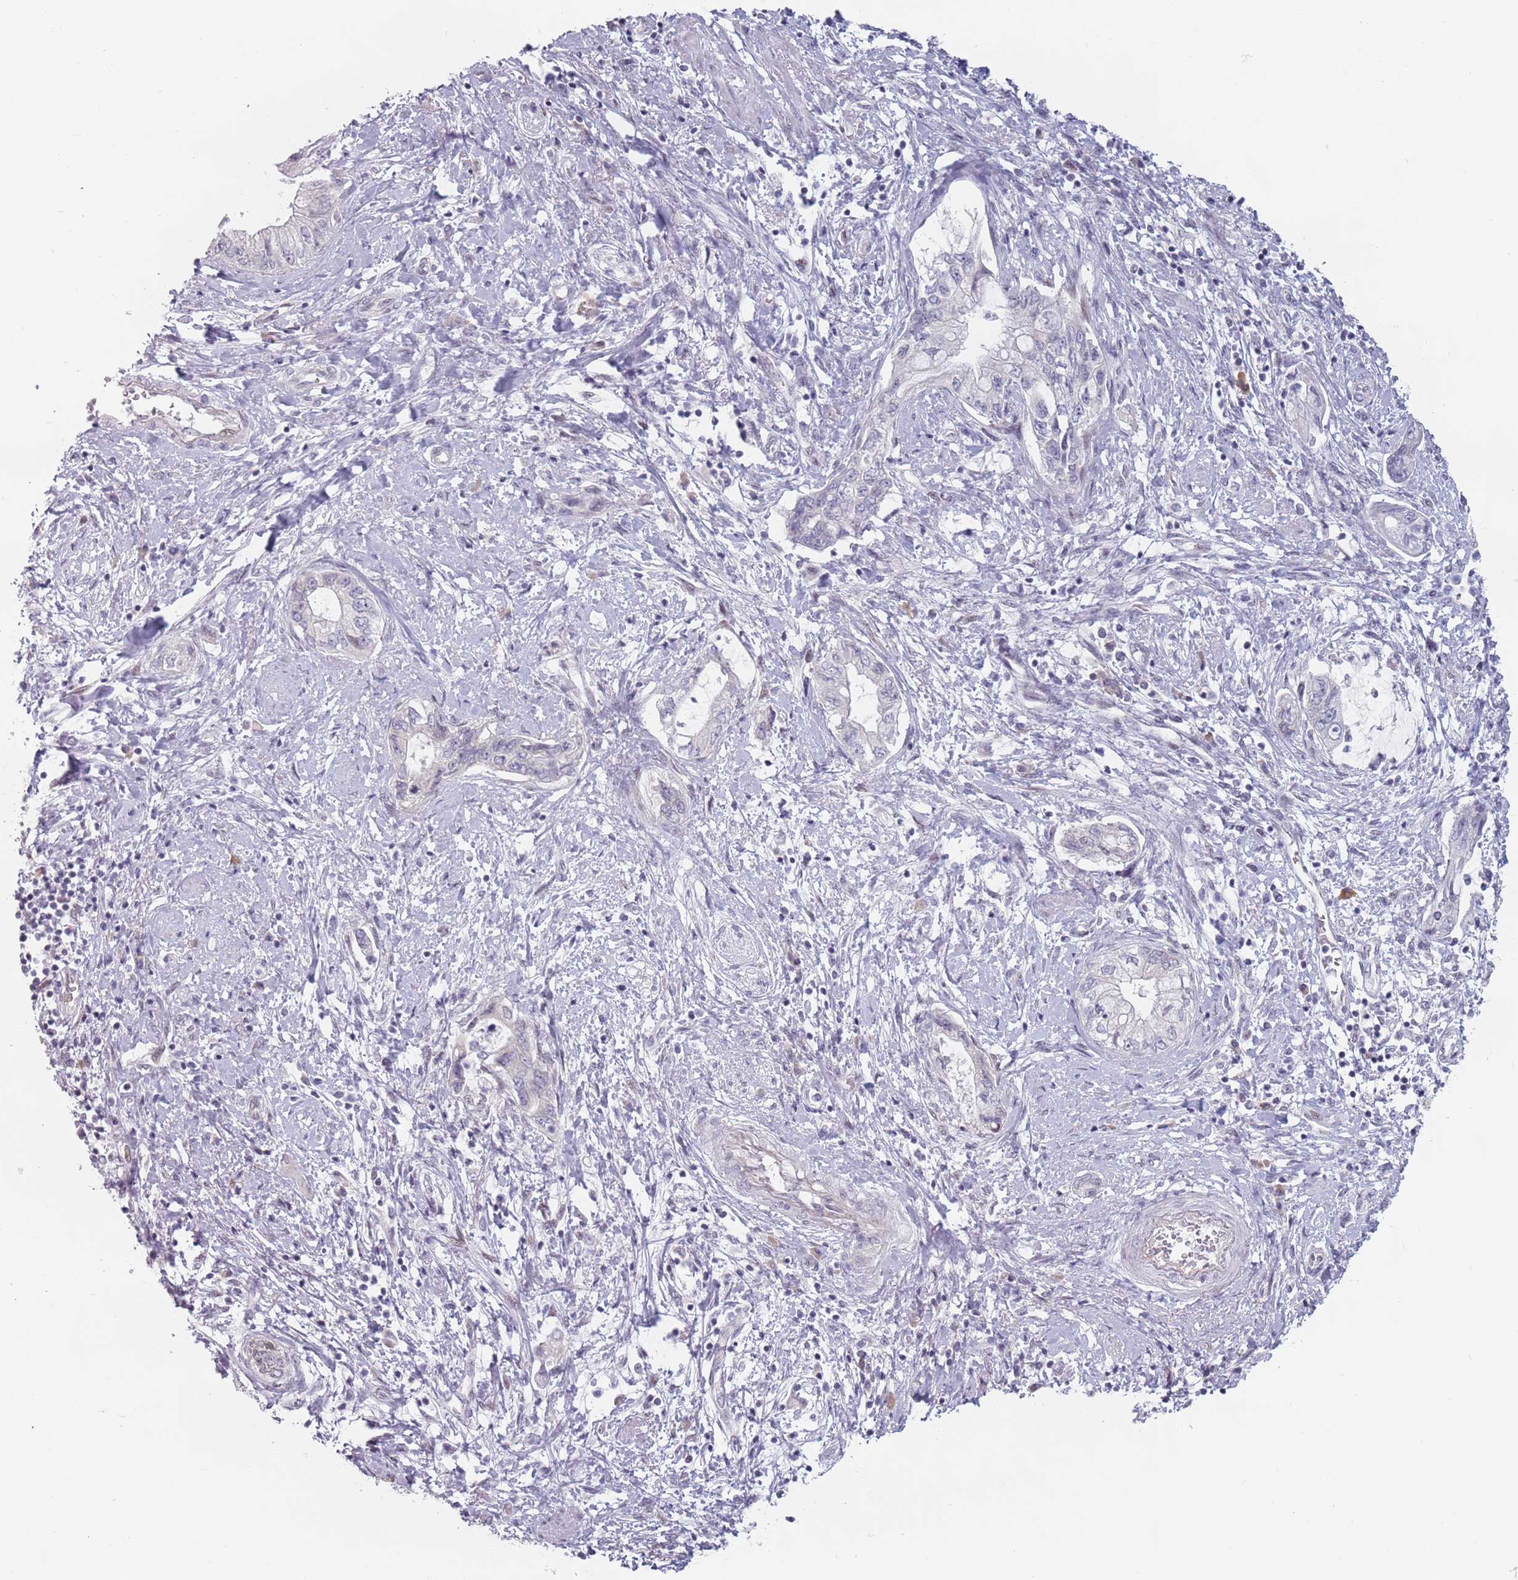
{"staining": {"intensity": "negative", "quantity": "none", "location": "none"}, "tissue": "pancreatic cancer", "cell_type": "Tumor cells", "image_type": "cancer", "snomed": [{"axis": "morphology", "description": "Adenocarcinoma, NOS"}, {"axis": "topography", "description": "Pancreas"}], "caption": "A histopathology image of pancreatic cancer stained for a protein demonstrates no brown staining in tumor cells.", "gene": "PTCHD1", "patient": {"sex": "female", "age": 73}}